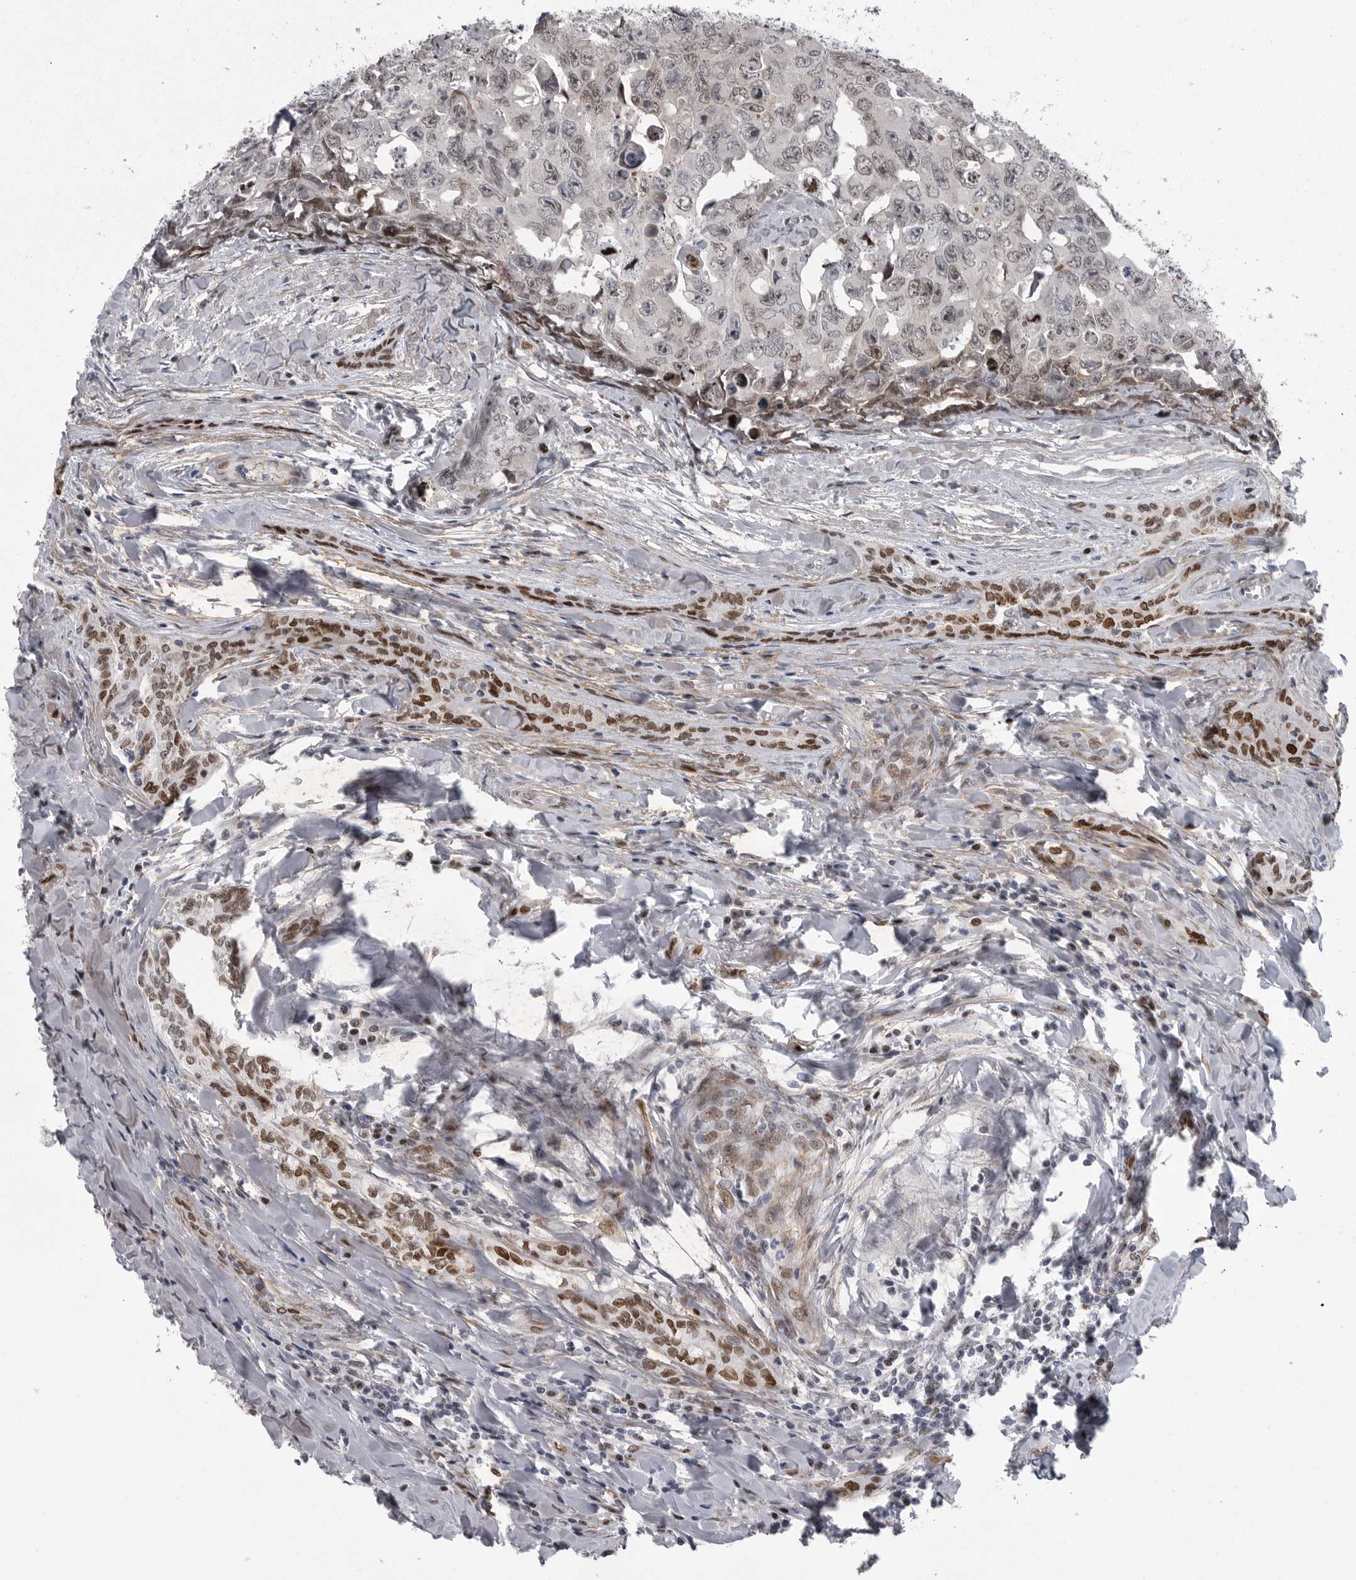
{"staining": {"intensity": "weak", "quantity": "<25%", "location": "nuclear"}, "tissue": "testis cancer", "cell_type": "Tumor cells", "image_type": "cancer", "snomed": [{"axis": "morphology", "description": "Carcinoma, Embryonal, NOS"}, {"axis": "topography", "description": "Testis"}], "caption": "This is an IHC photomicrograph of human testis embryonal carcinoma. There is no expression in tumor cells.", "gene": "HMGN3", "patient": {"sex": "male", "age": 28}}